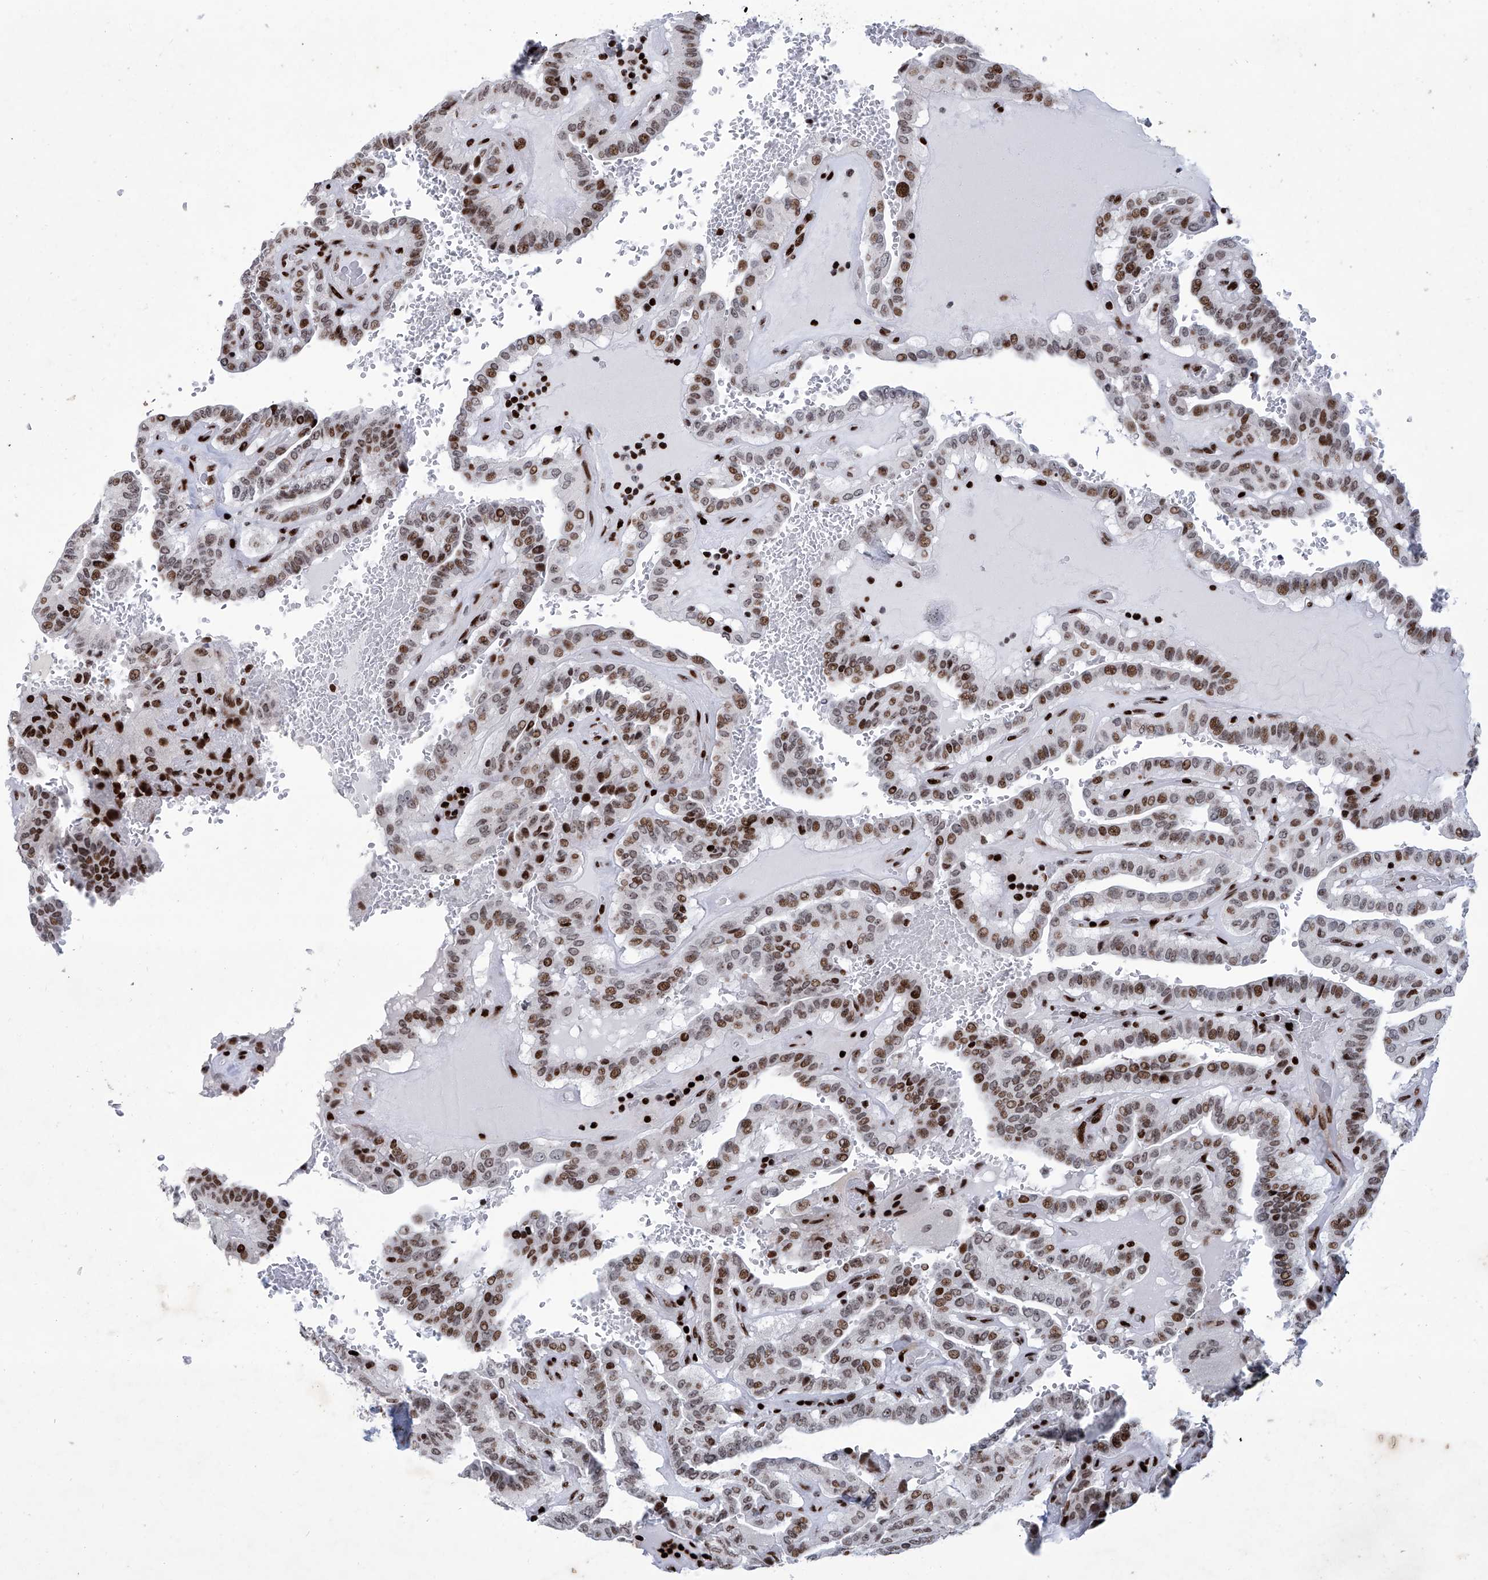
{"staining": {"intensity": "moderate", "quantity": ">75%", "location": "nuclear"}, "tissue": "thyroid cancer", "cell_type": "Tumor cells", "image_type": "cancer", "snomed": [{"axis": "morphology", "description": "Papillary adenocarcinoma, NOS"}, {"axis": "topography", "description": "Thyroid gland"}], "caption": "Immunohistochemistry histopathology image of thyroid papillary adenocarcinoma stained for a protein (brown), which reveals medium levels of moderate nuclear staining in about >75% of tumor cells.", "gene": "HEY2", "patient": {"sex": "male", "age": 77}}